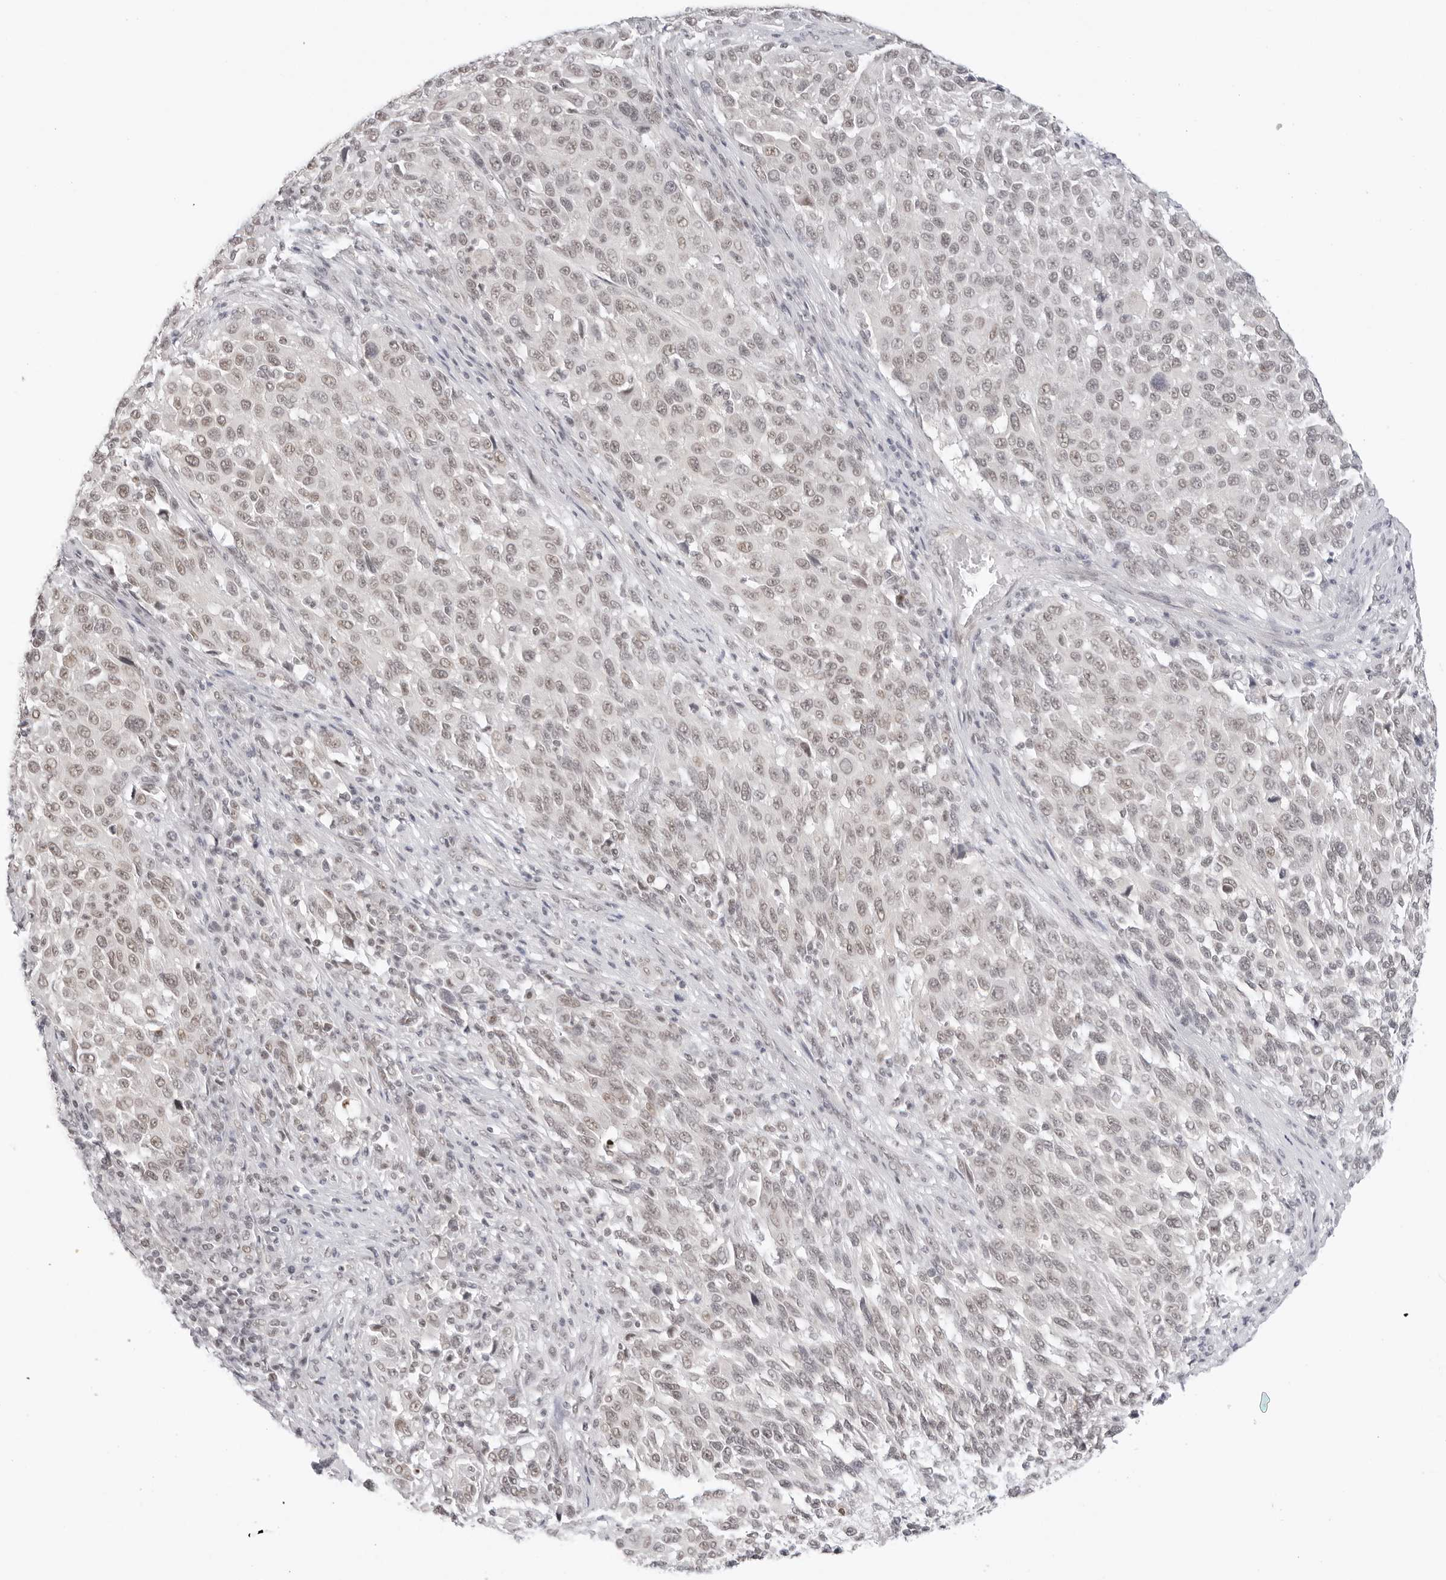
{"staining": {"intensity": "weak", "quantity": "<25%", "location": "nuclear"}, "tissue": "melanoma", "cell_type": "Tumor cells", "image_type": "cancer", "snomed": [{"axis": "morphology", "description": "Malignant melanoma, Metastatic site"}, {"axis": "topography", "description": "Lymph node"}], "caption": "Immunohistochemistry (IHC) of malignant melanoma (metastatic site) displays no positivity in tumor cells.", "gene": "TCIM", "patient": {"sex": "male", "age": 61}}